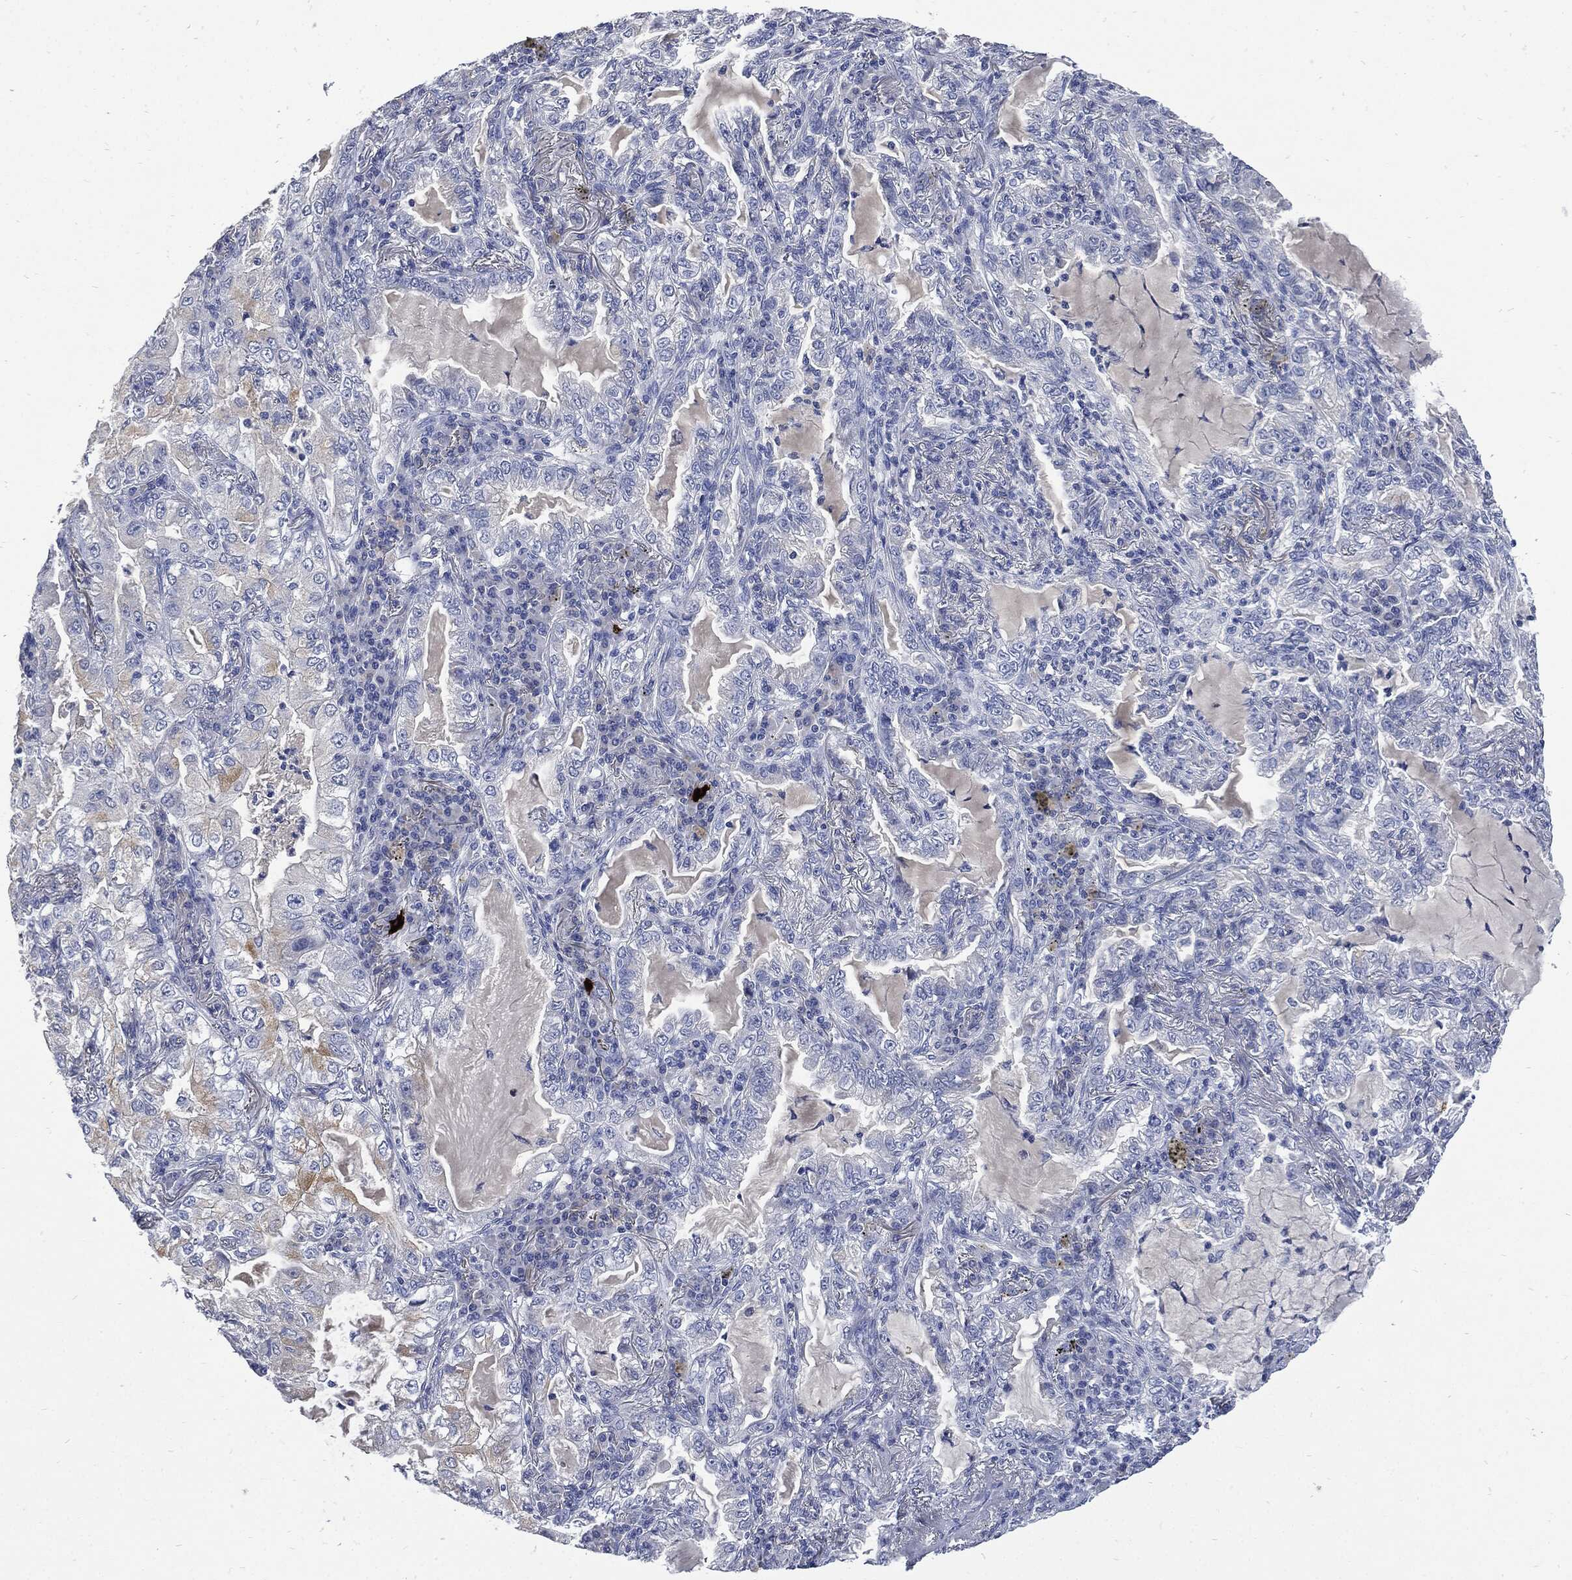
{"staining": {"intensity": "negative", "quantity": "none", "location": "none"}, "tissue": "lung cancer", "cell_type": "Tumor cells", "image_type": "cancer", "snomed": [{"axis": "morphology", "description": "Adenocarcinoma, NOS"}, {"axis": "topography", "description": "Lung"}], "caption": "Tumor cells show no significant protein staining in lung cancer.", "gene": "CPE", "patient": {"sex": "female", "age": 73}}